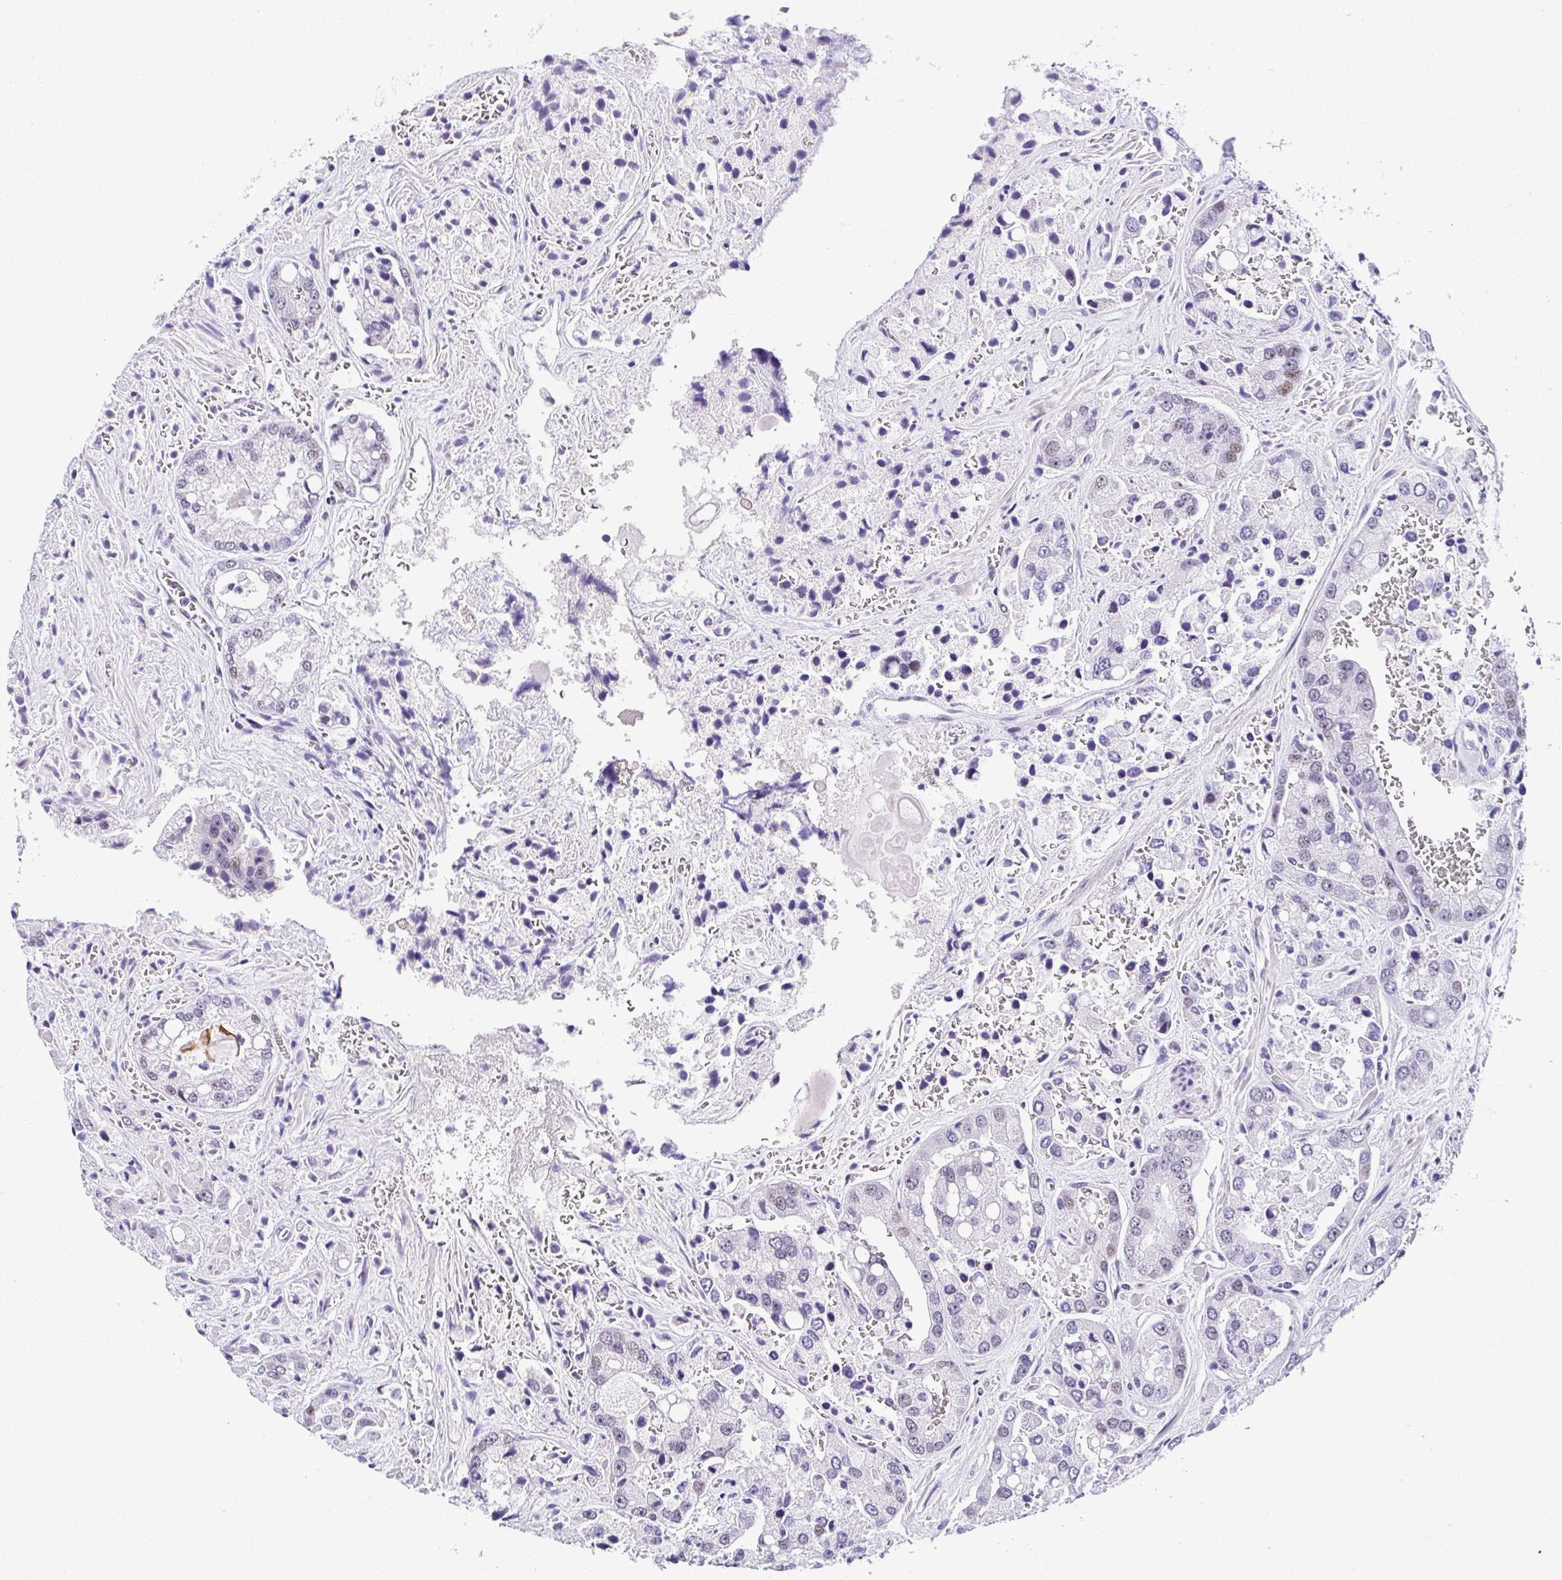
{"staining": {"intensity": "moderate", "quantity": "<25%", "location": "nuclear"}, "tissue": "prostate cancer", "cell_type": "Tumor cells", "image_type": "cancer", "snomed": [{"axis": "morphology", "description": "Normal tissue, NOS"}, {"axis": "morphology", "description": "Adenocarcinoma, High grade"}, {"axis": "topography", "description": "Prostate"}, {"axis": "topography", "description": "Peripheral nerve tissue"}], "caption": "Immunohistochemical staining of high-grade adenocarcinoma (prostate) demonstrates moderate nuclear protein expression in approximately <25% of tumor cells.", "gene": "NR1D2", "patient": {"sex": "male", "age": 68}}